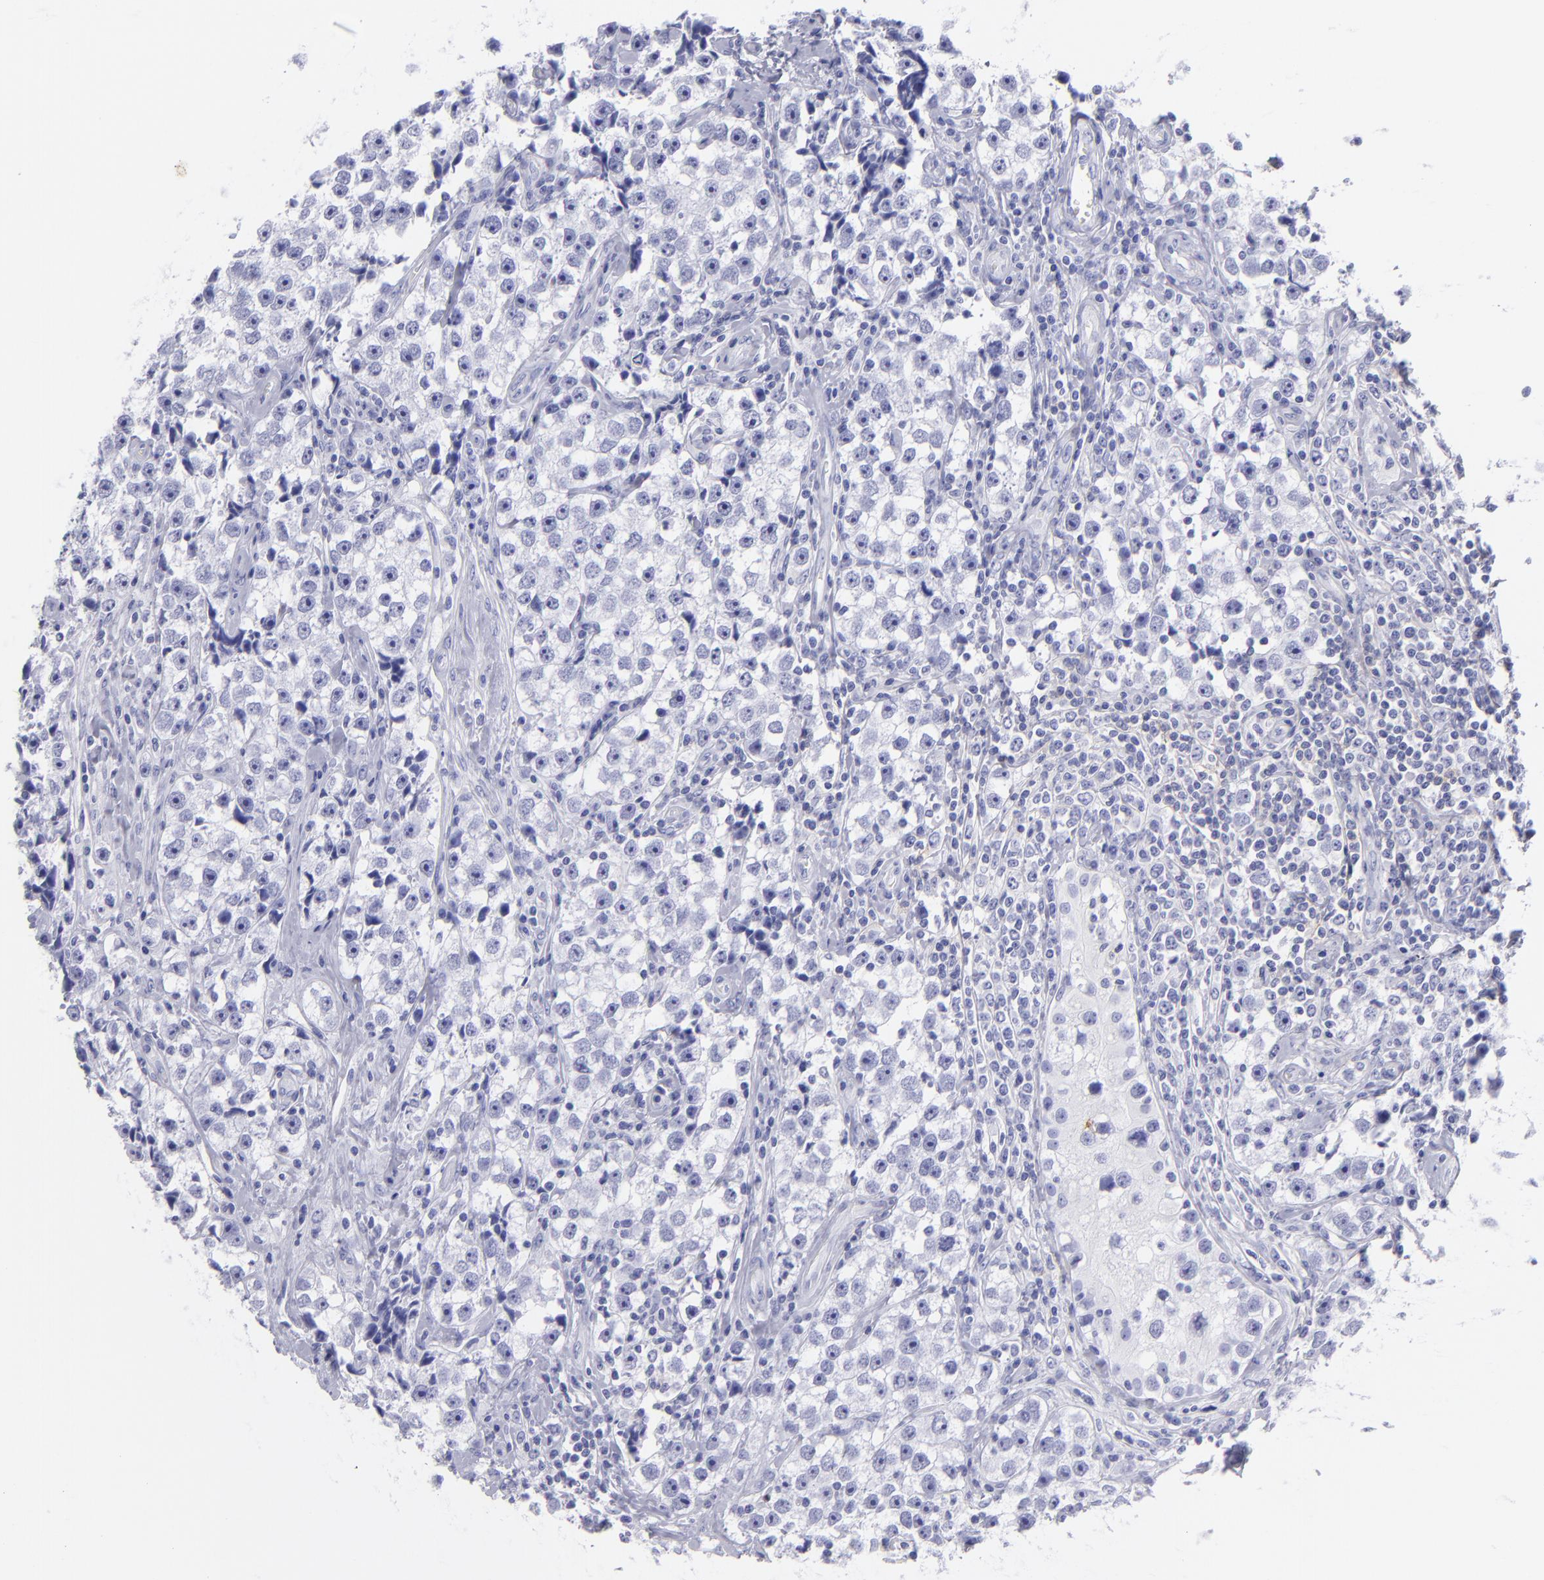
{"staining": {"intensity": "negative", "quantity": "none", "location": "none"}, "tissue": "testis cancer", "cell_type": "Tumor cells", "image_type": "cancer", "snomed": [{"axis": "morphology", "description": "Seminoma, NOS"}, {"axis": "topography", "description": "Testis"}], "caption": "IHC photomicrograph of neoplastic tissue: human testis cancer (seminoma) stained with DAB (3,3'-diaminobenzidine) reveals no significant protein expression in tumor cells. (Immunohistochemistry (ihc), brightfield microscopy, high magnification).", "gene": "CD82", "patient": {"sex": "male", "age": 32}}